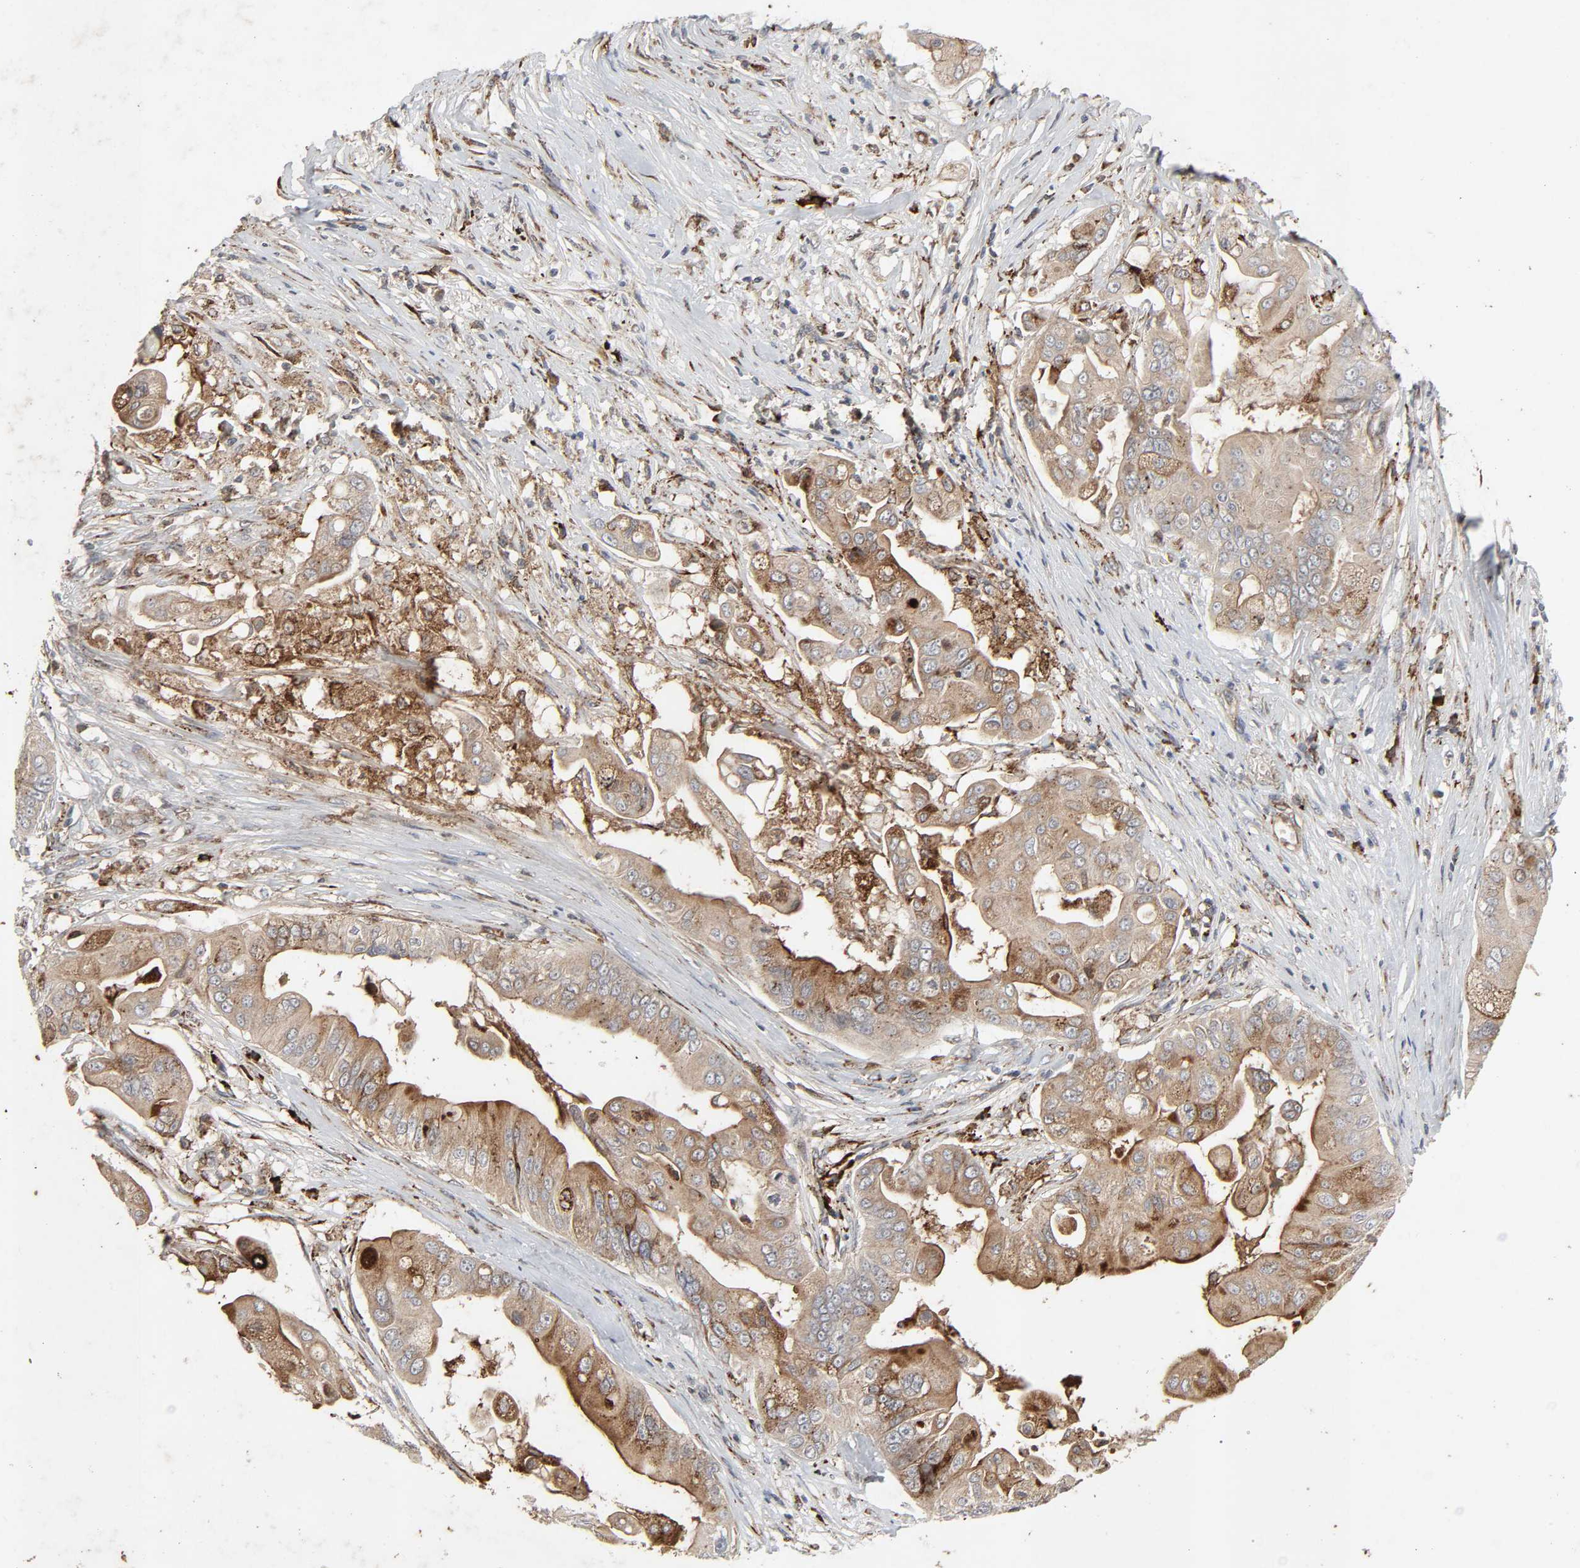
{"staining": {"intensity": "moderate", "quantity": ">75%", "location": "cytoplasmic/membranous"}, "tissue": "pancreatic cancer", "cell_type": "Tumor cells", "image_type": "cancer", "snomed": [{"axis": "morphology", "description": "Adenocarcinoma, NOS"}, {"axis": "topography", "description": "Pancreas"}], "caption": "Tumor cells show medium levels of moderate cytoplasmic/membranous expression in approximately >75% of cells in pancreatic cancer.", "gene": "ADCY4", "patient": {"sex": "female", "age": 75}}